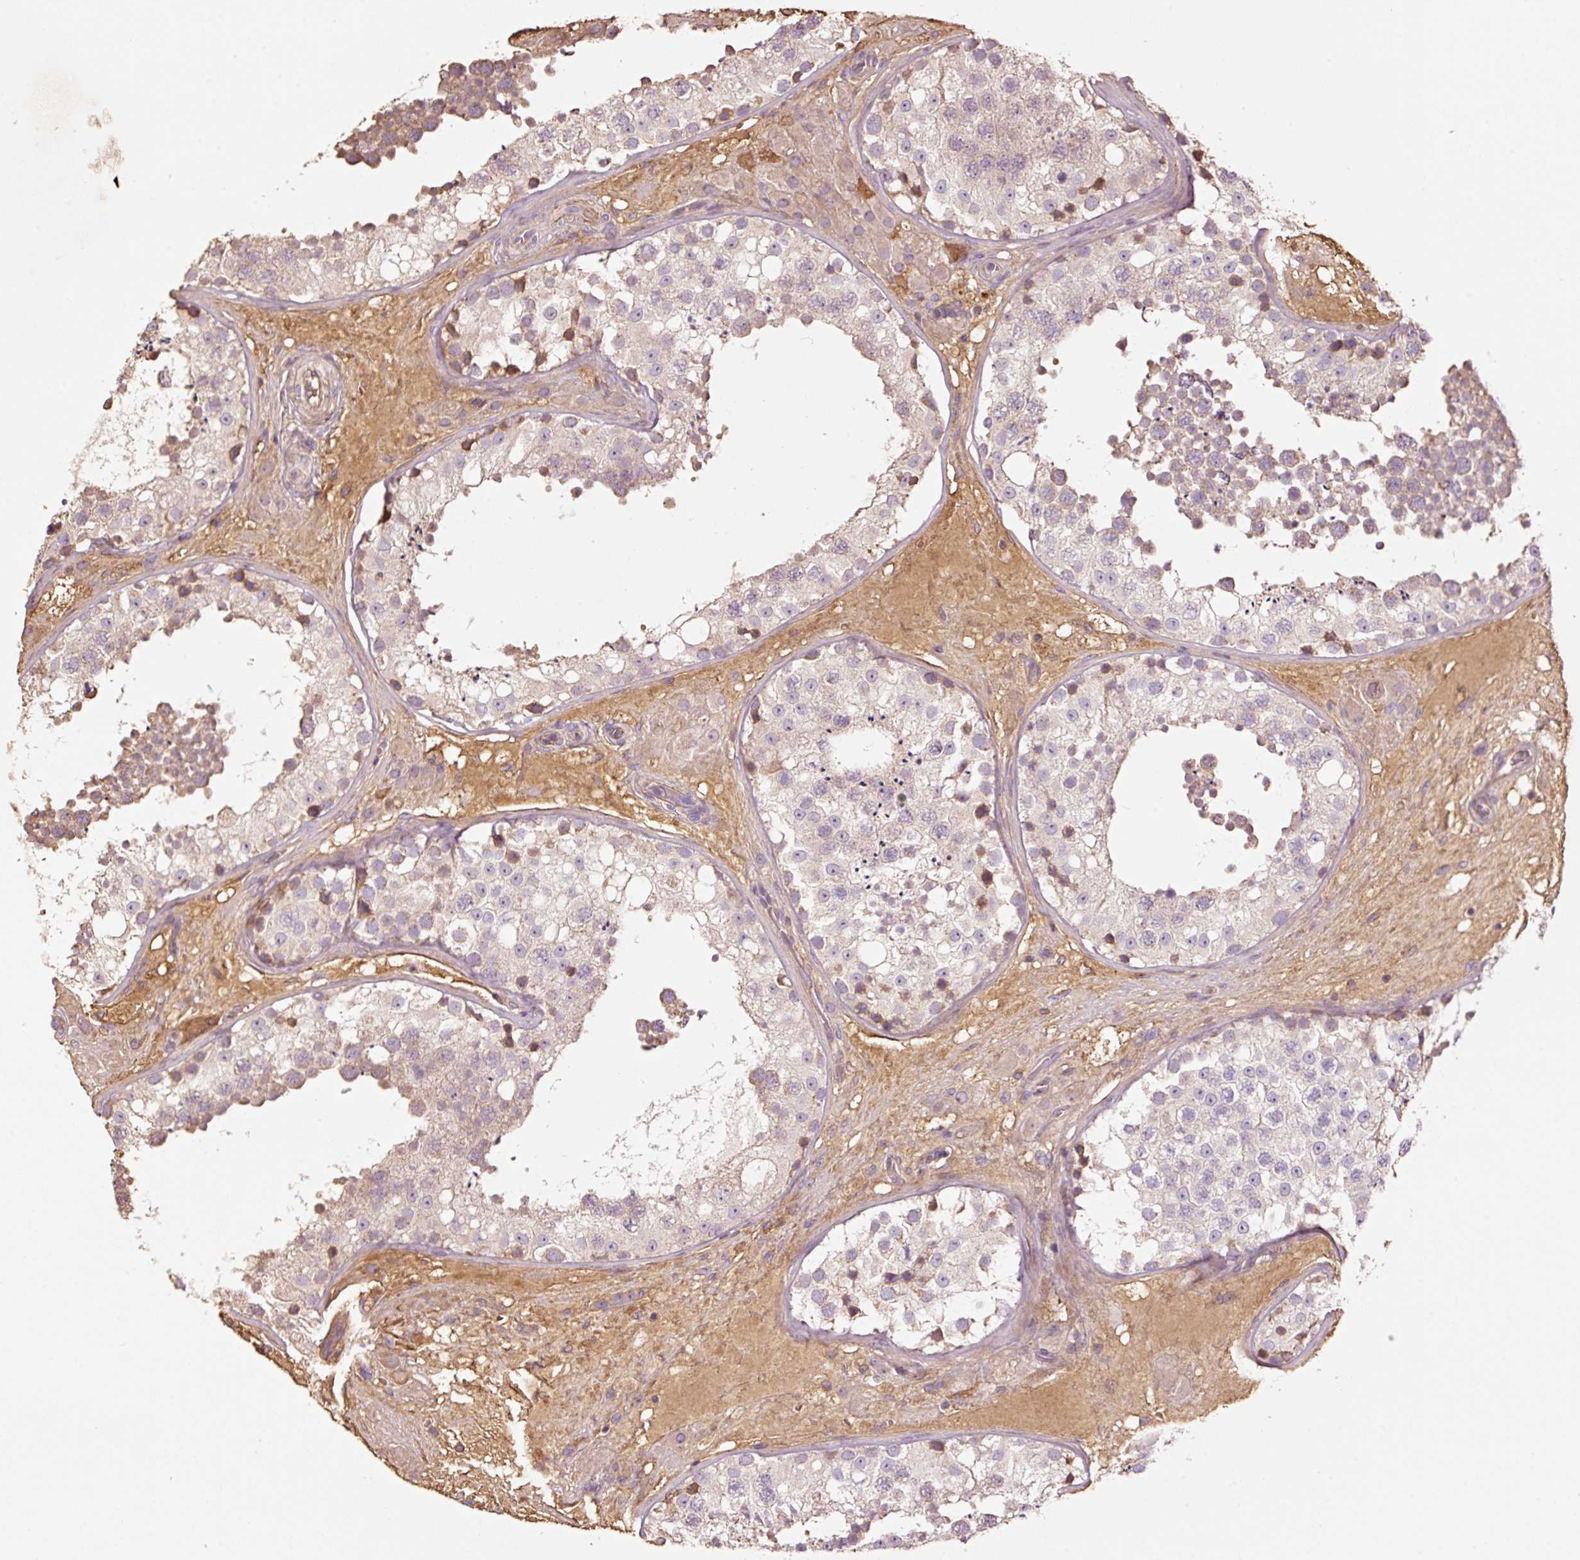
{"staining": {"intensity": "weak", "quantity": "<25%", "location": "cytoplasmic/membranous"}, "tissue": "testis", "cell_type": "Cells in seminiferous ducts", "image_type": "normal", "snomed": [{"axis": "morphology", "description": "Normal tissue, NOS"}, {"axis": "topography", "description": "Testis"}], "caption": "Cells in seminiferous ducts show no significant protein positivity in normal testis.", "gene": "NID2", "patient": {"sex": "male", "age": 26}}